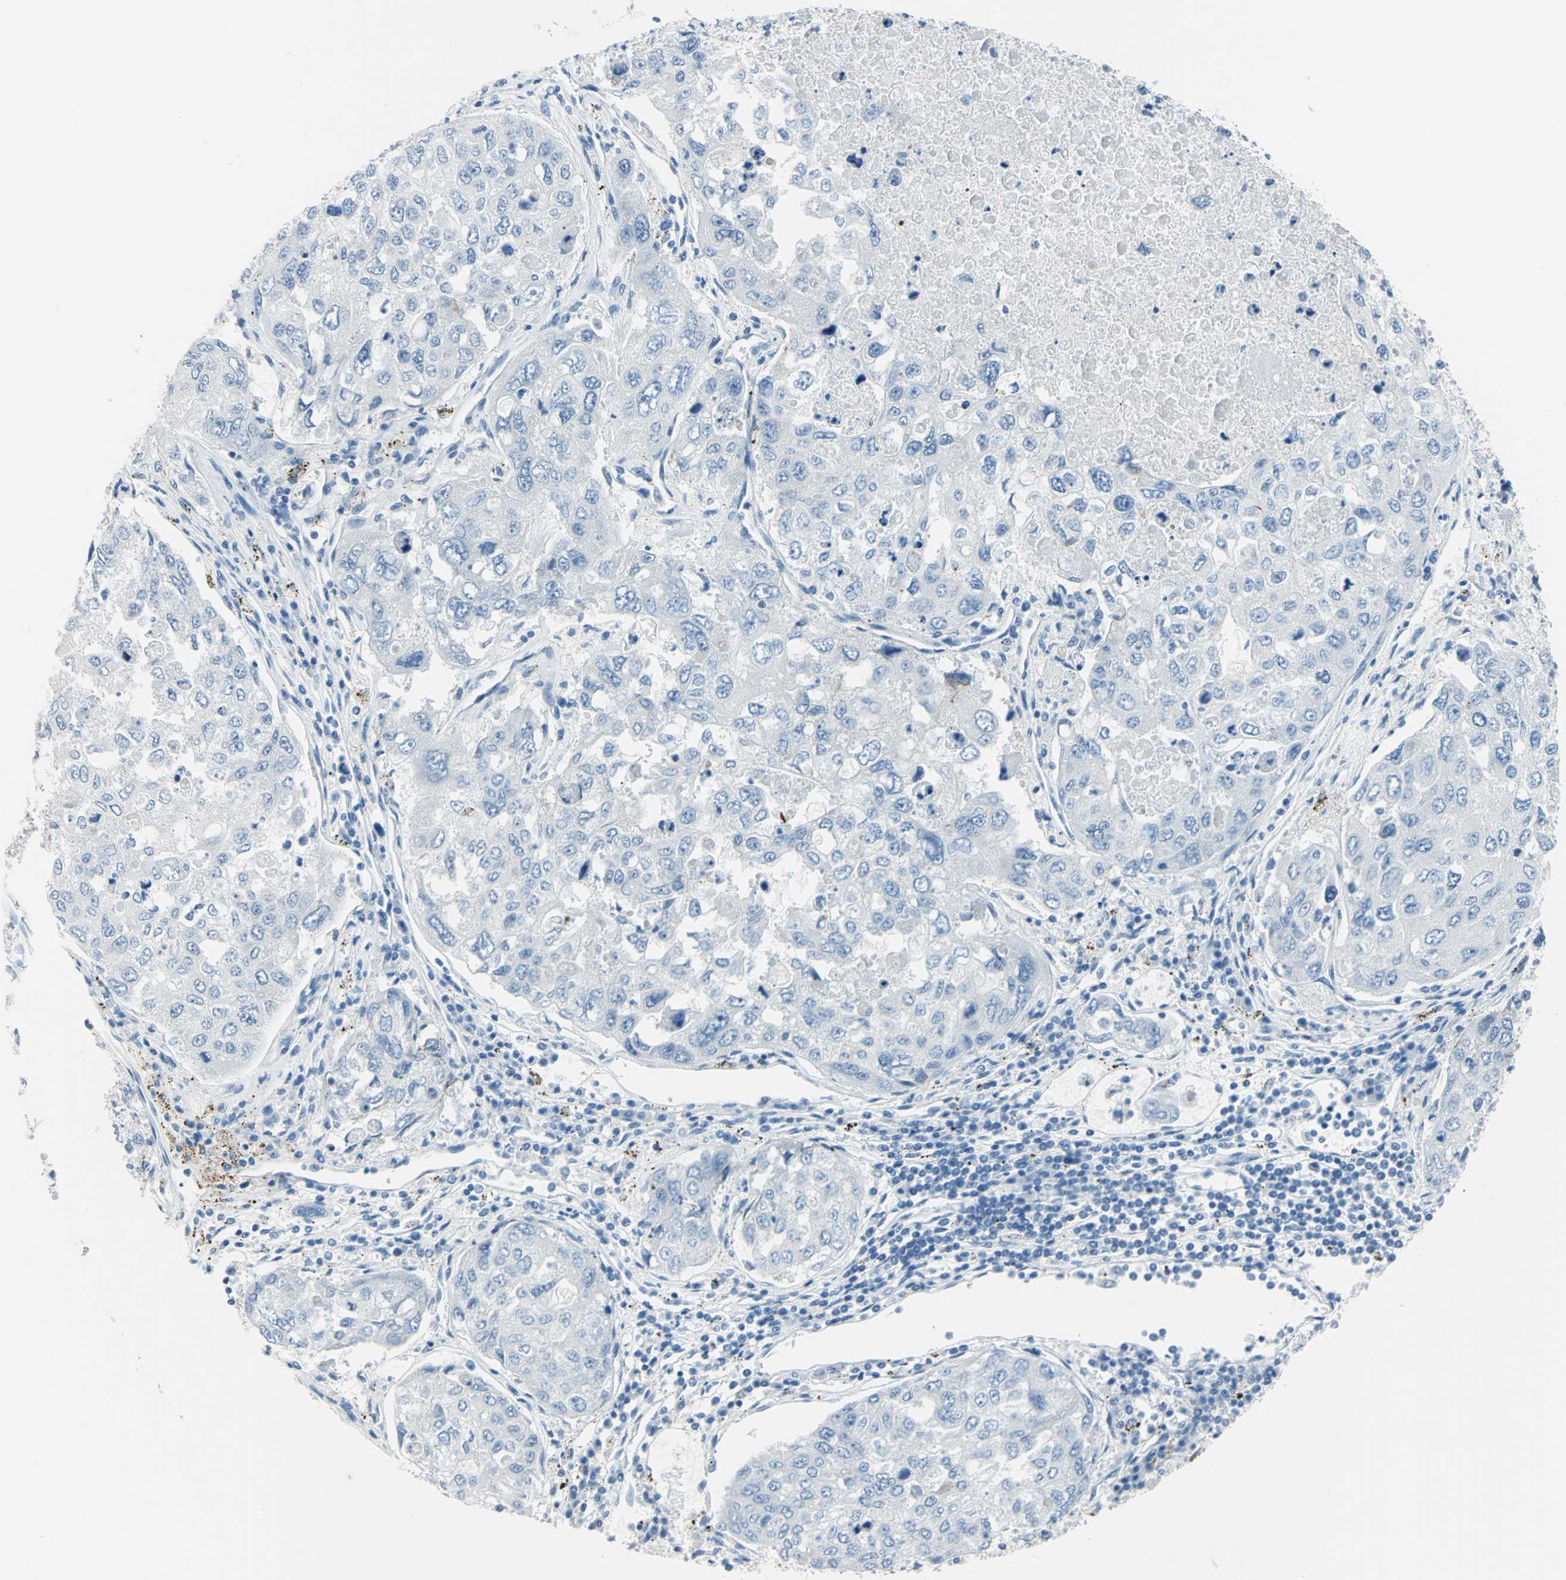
{"staining": {"intensity": "negative", "quantity": "none", "location": "none"}, "tissue": "urothelial cancer", "cell_type": "Tumor cells", "image_type": "cancer", "snomed": [{"axis": "morphology", "description": "Urothelial carcinoma, High grade"}, {"axis": "topography", "description": "Lymph node"}, {"axis": "topography", "description": "Urinary bladder"}], "caption": "Immunohistochemistry histopathology image of human urothelial cancer stained for a protein (brown), which reveals no expression in tumor cells.", "gene": "MUC4", "patient": {"sex": "male", "age": 51}}